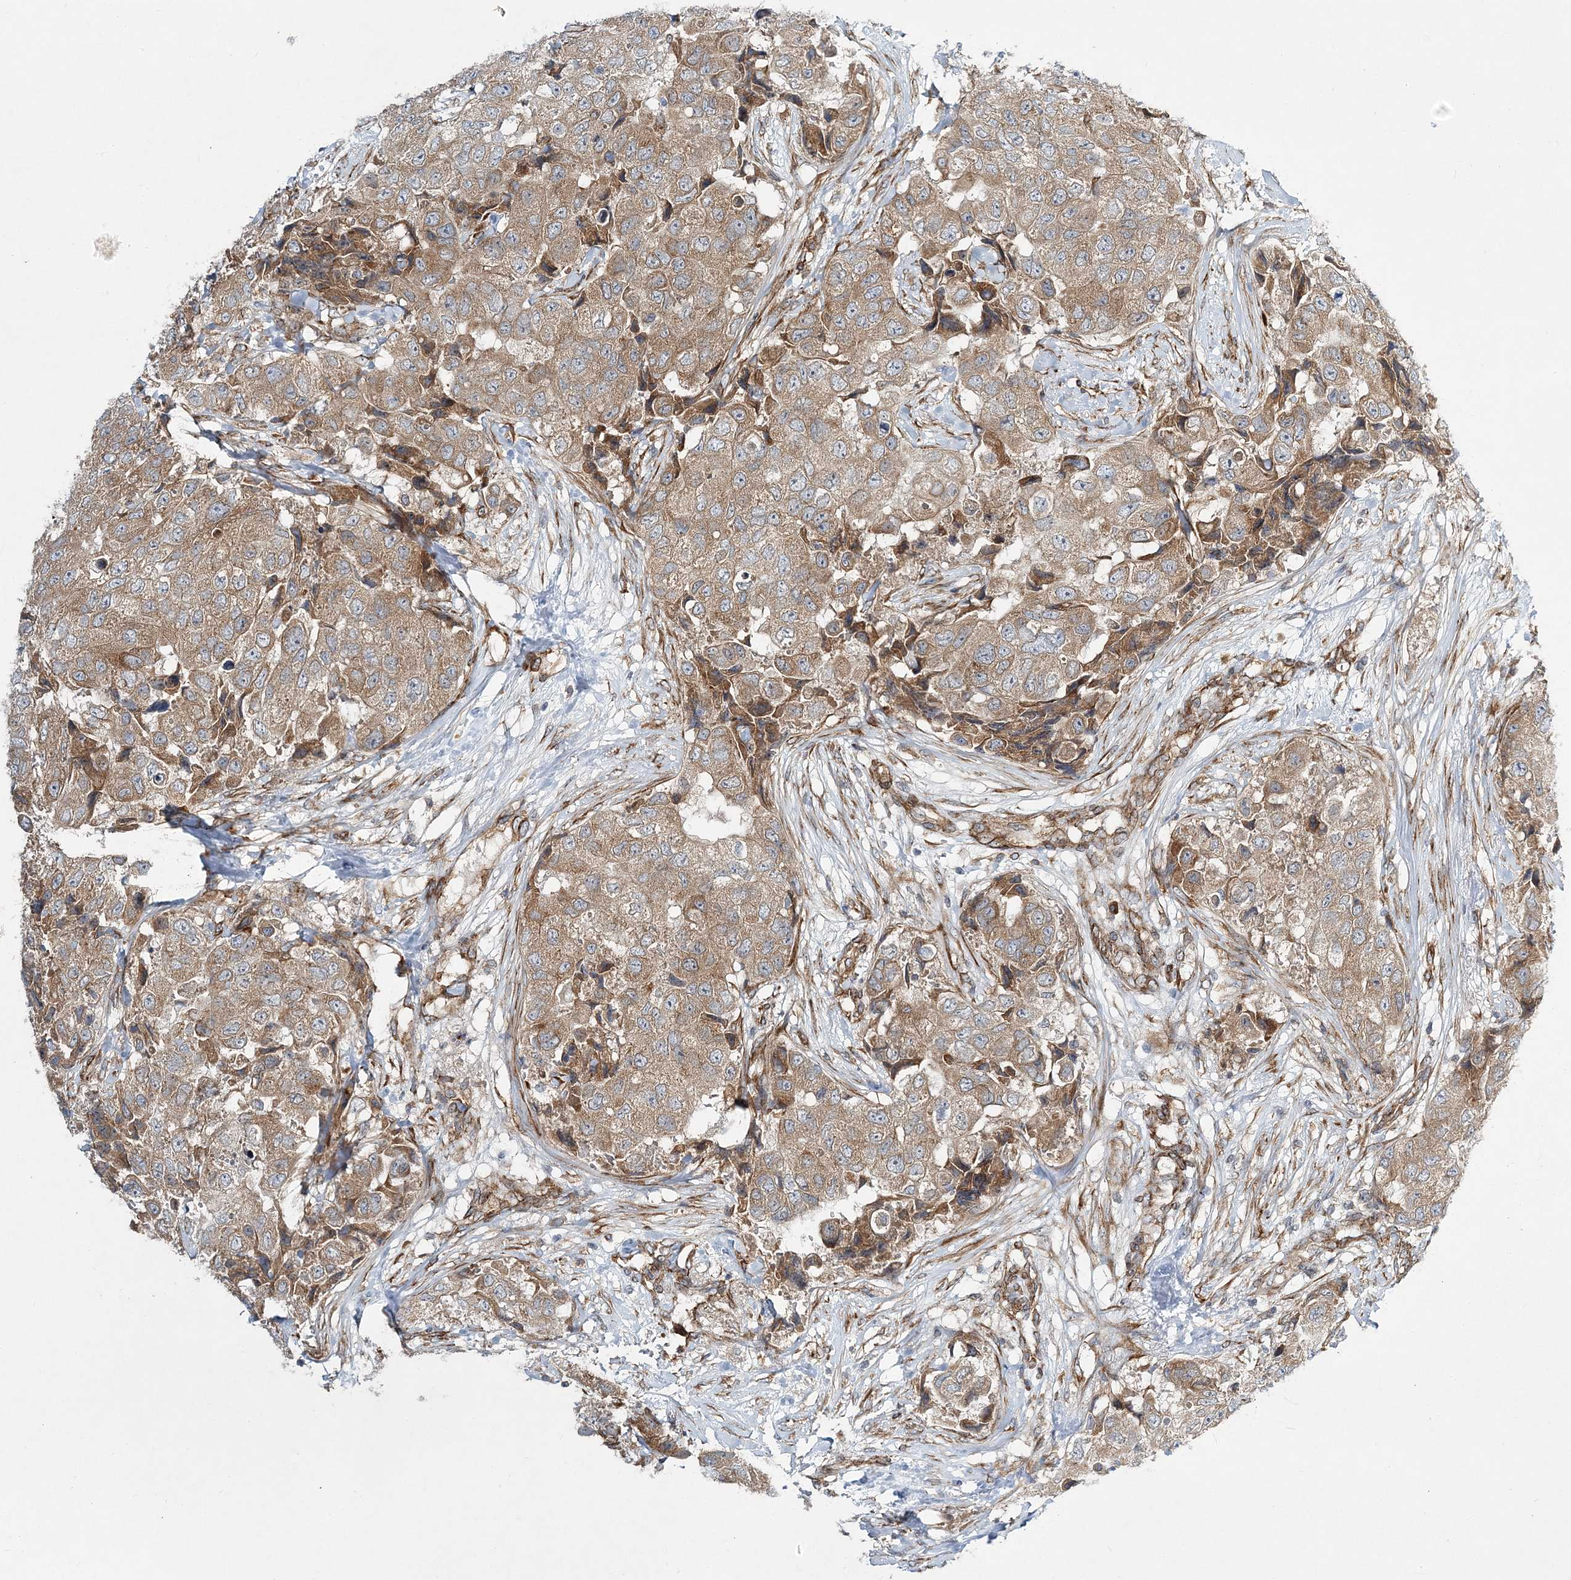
{"staining": {"intensity": "weak", "quantity": ">75%", "location": "cytoplasmic/membranous"}, "tissue": "breast cancer", "cell_type": "Tumor cells", "image_type": "cancer", "snomed": [{"axis": "morphology", "description": "Duct carcinoma"}, {"axis": "topography", "description": "Breast"}], "caption": "Tumor cells show low levels of weak cytoplasmic/membranous positivity in approximately >75% of cells in infiltrating ductal carcinoma (breast).", "gene": "NBAS", "patient": {"sex": "female", "age": 62}}